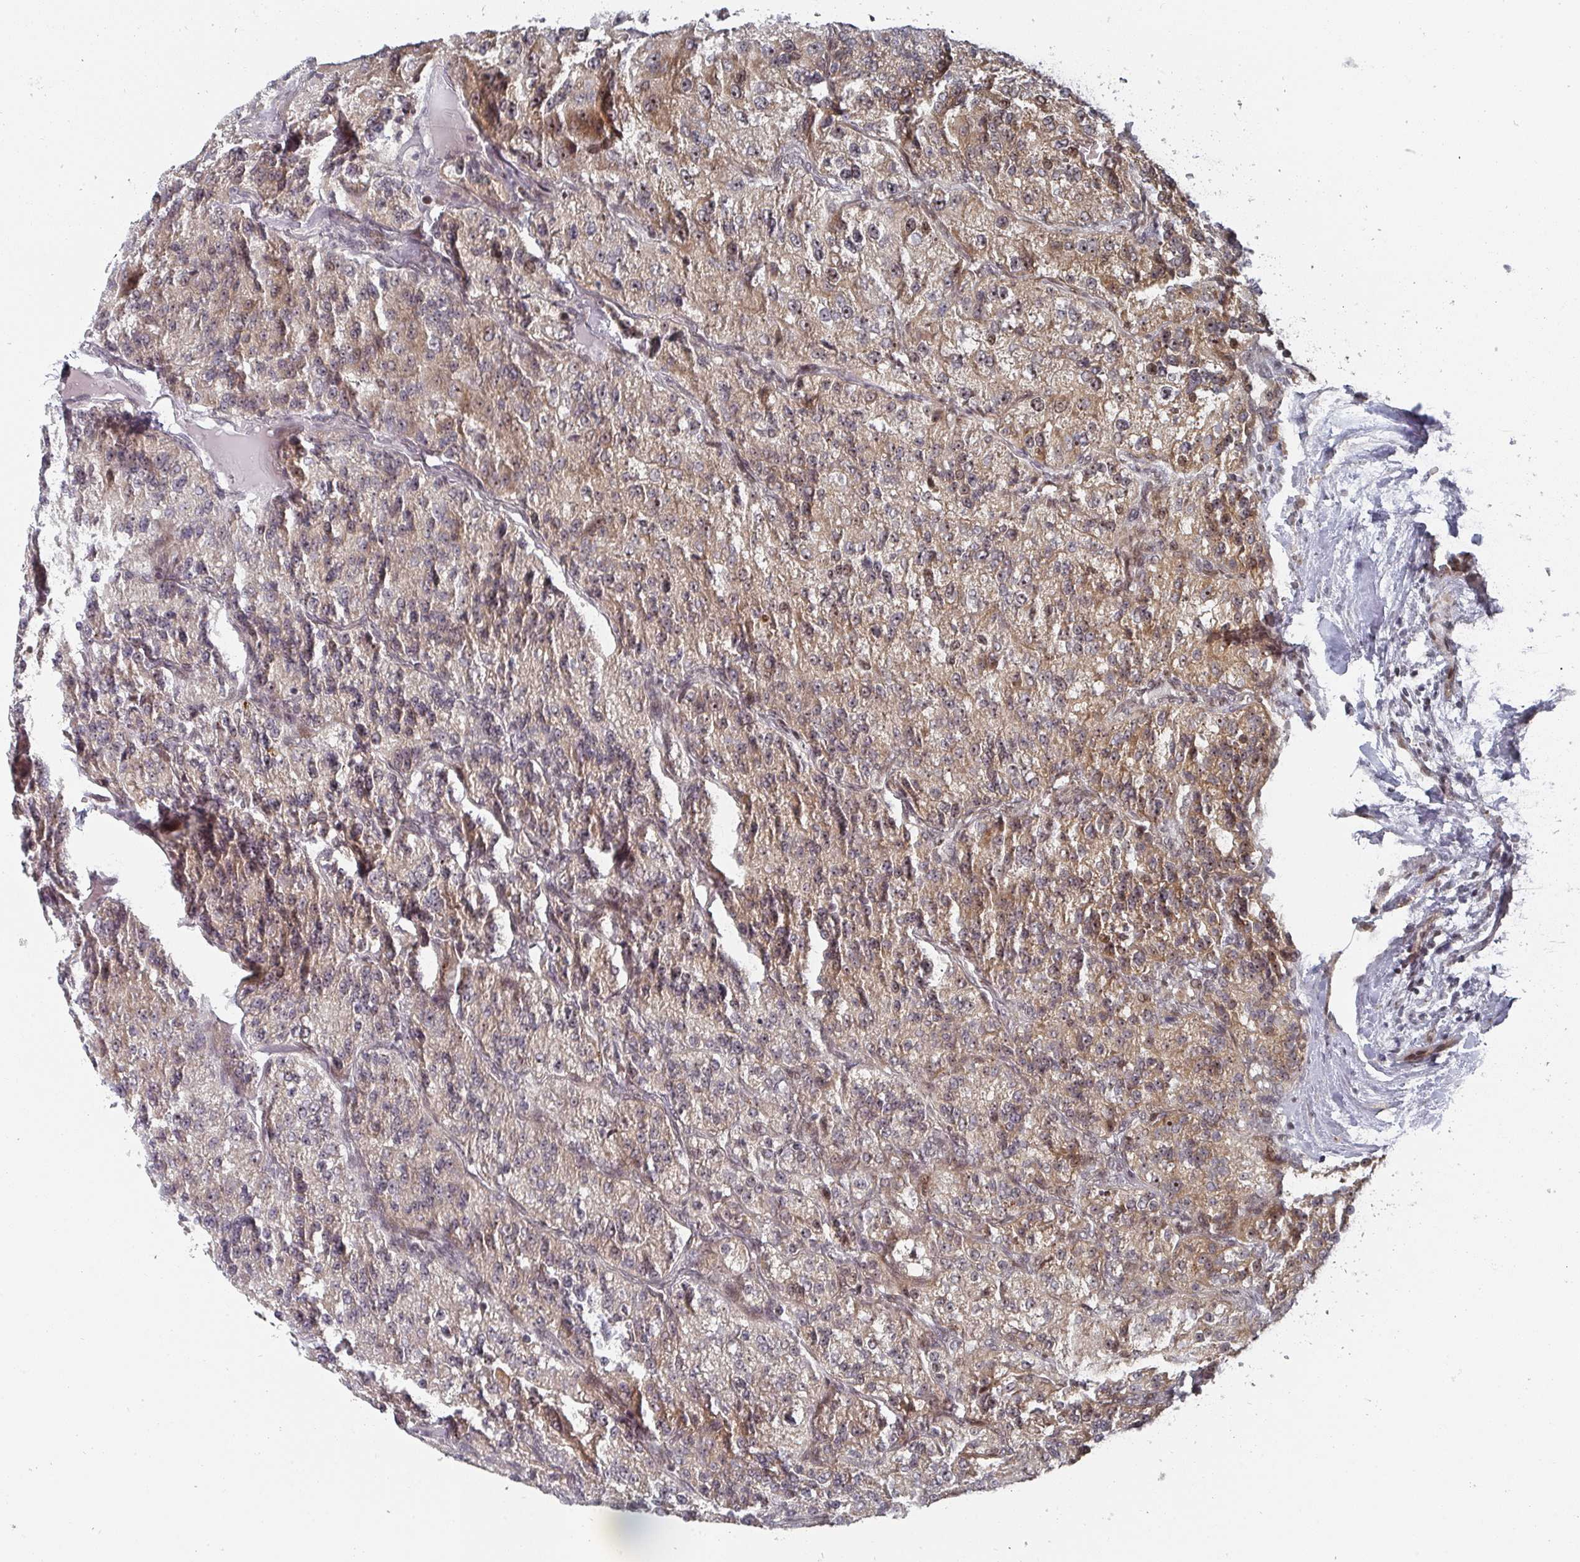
{"staining": {"intensity": "moderate", "quantity": "25%-75%", "location": "cytoplasmic/membranous"}, "tissue": "renal cancer", "cell_type": "Tumor cells", "image_type": "cancer", "snomed": [{"axis": "morphology", "description": "Adenocarcinoma, NOS"}, {"axis": "topography", "description": "Kidney"}], "caption": "The micrograph shows a brown stain indicating the presence of a protein in the cytoplasmic/membranous of tumor cells in adenocarcinoma (renal). Ihc stains the protein in brown and the nuclei are stained blue.", "gene": "KIF1C", "patient": {"sex": "female", "age": 63}}